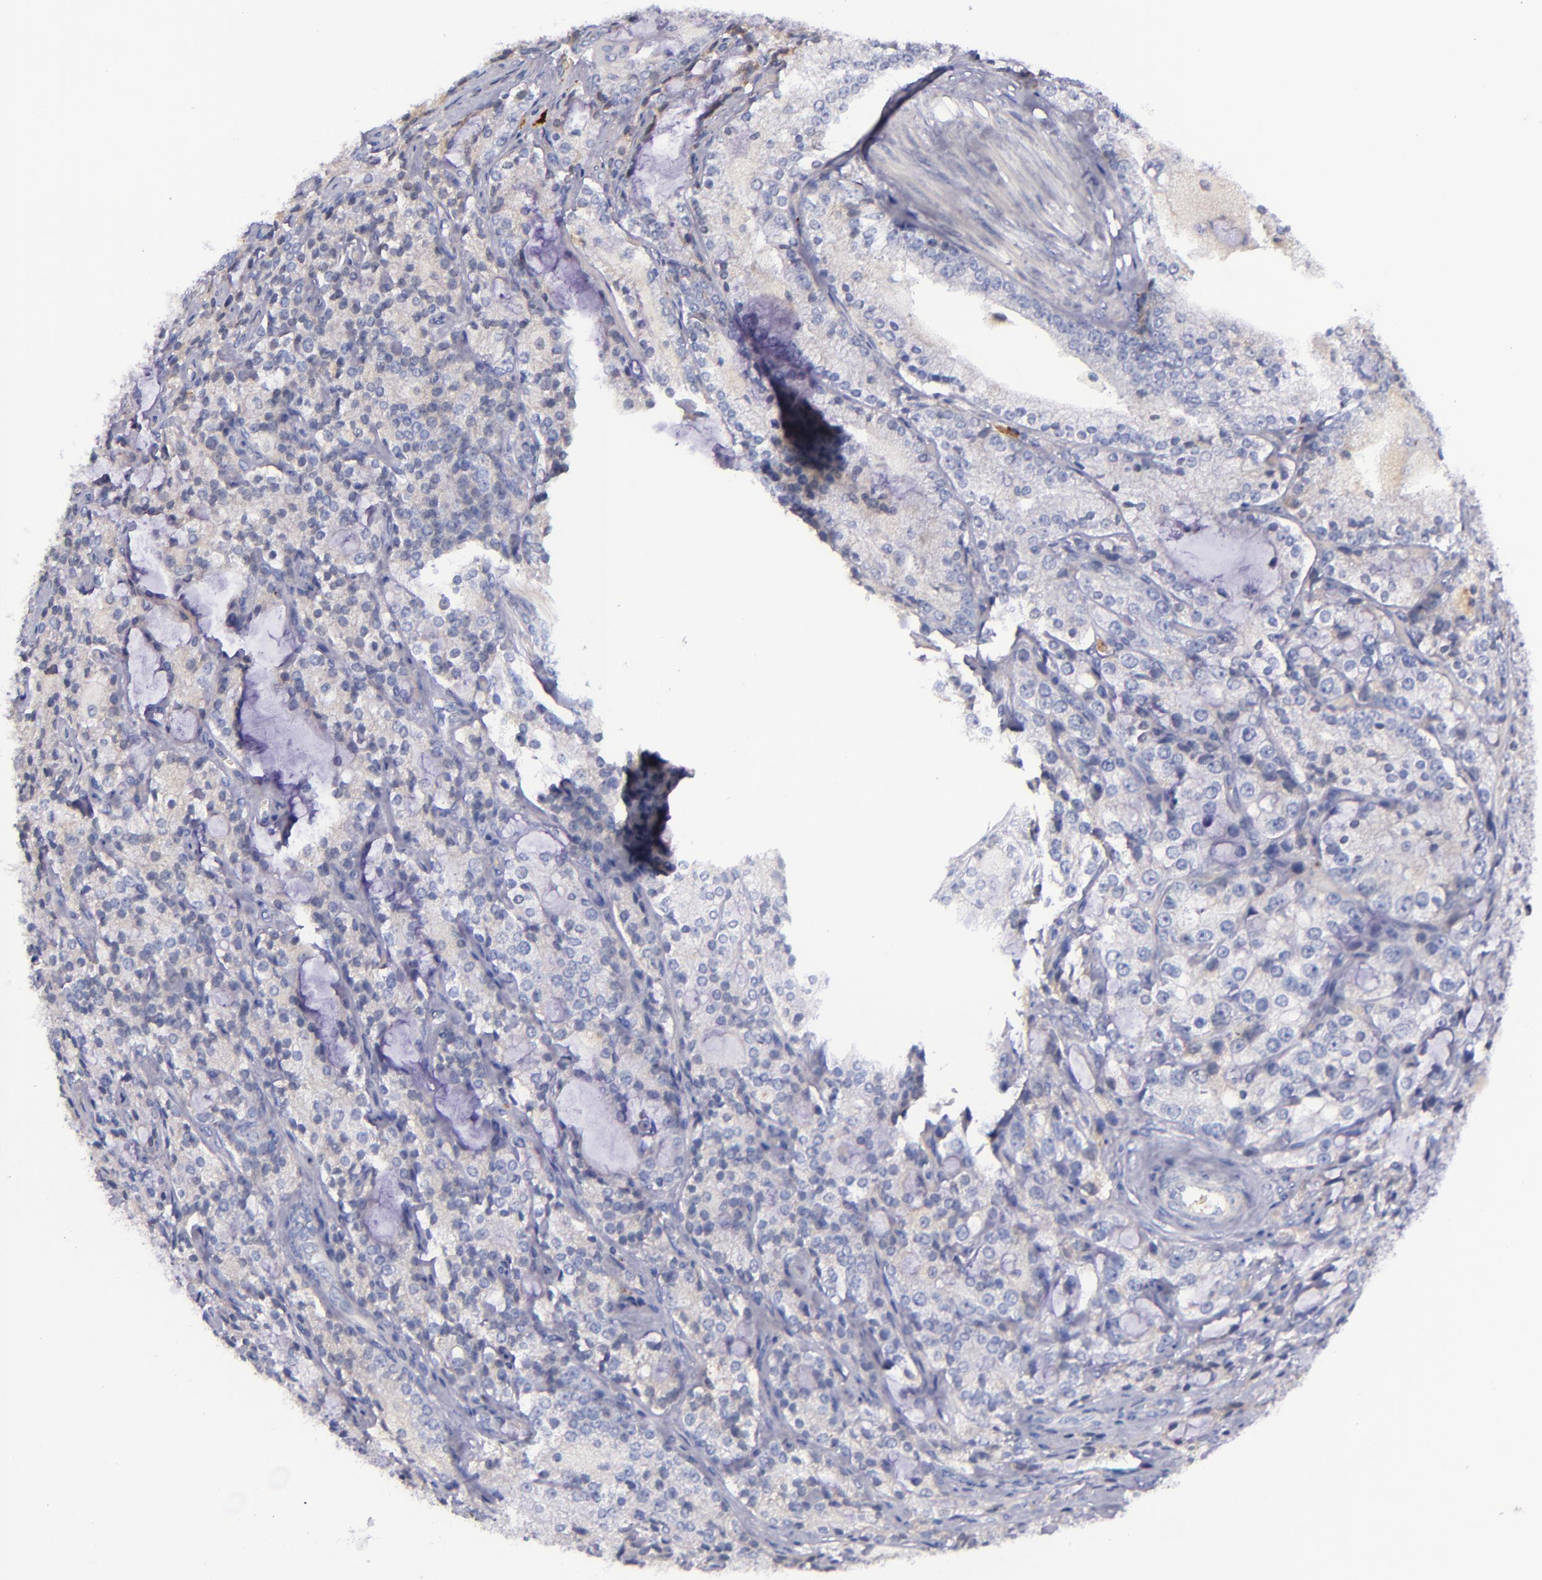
{"staining": {"intensity": "negative", "quantity": "none", "location": "none"}, "tissue": "prostate cancer", "cell_type": "Tumor cells", "image_type": "cancer", "snomed": [{"axis": "morphology", "description": "Adenocarcinoma, High grade"}, {"axis": "topography", "description": "Prostate"}], "caption": "High magnification brightfield microscopy of prostate cancer stained with DAB (brown) and counterstained with hematoxylin (blue): tumor cells show no significant expression.", "gene": "KNG1", "patient": {"sex": "male", "age": 63}}